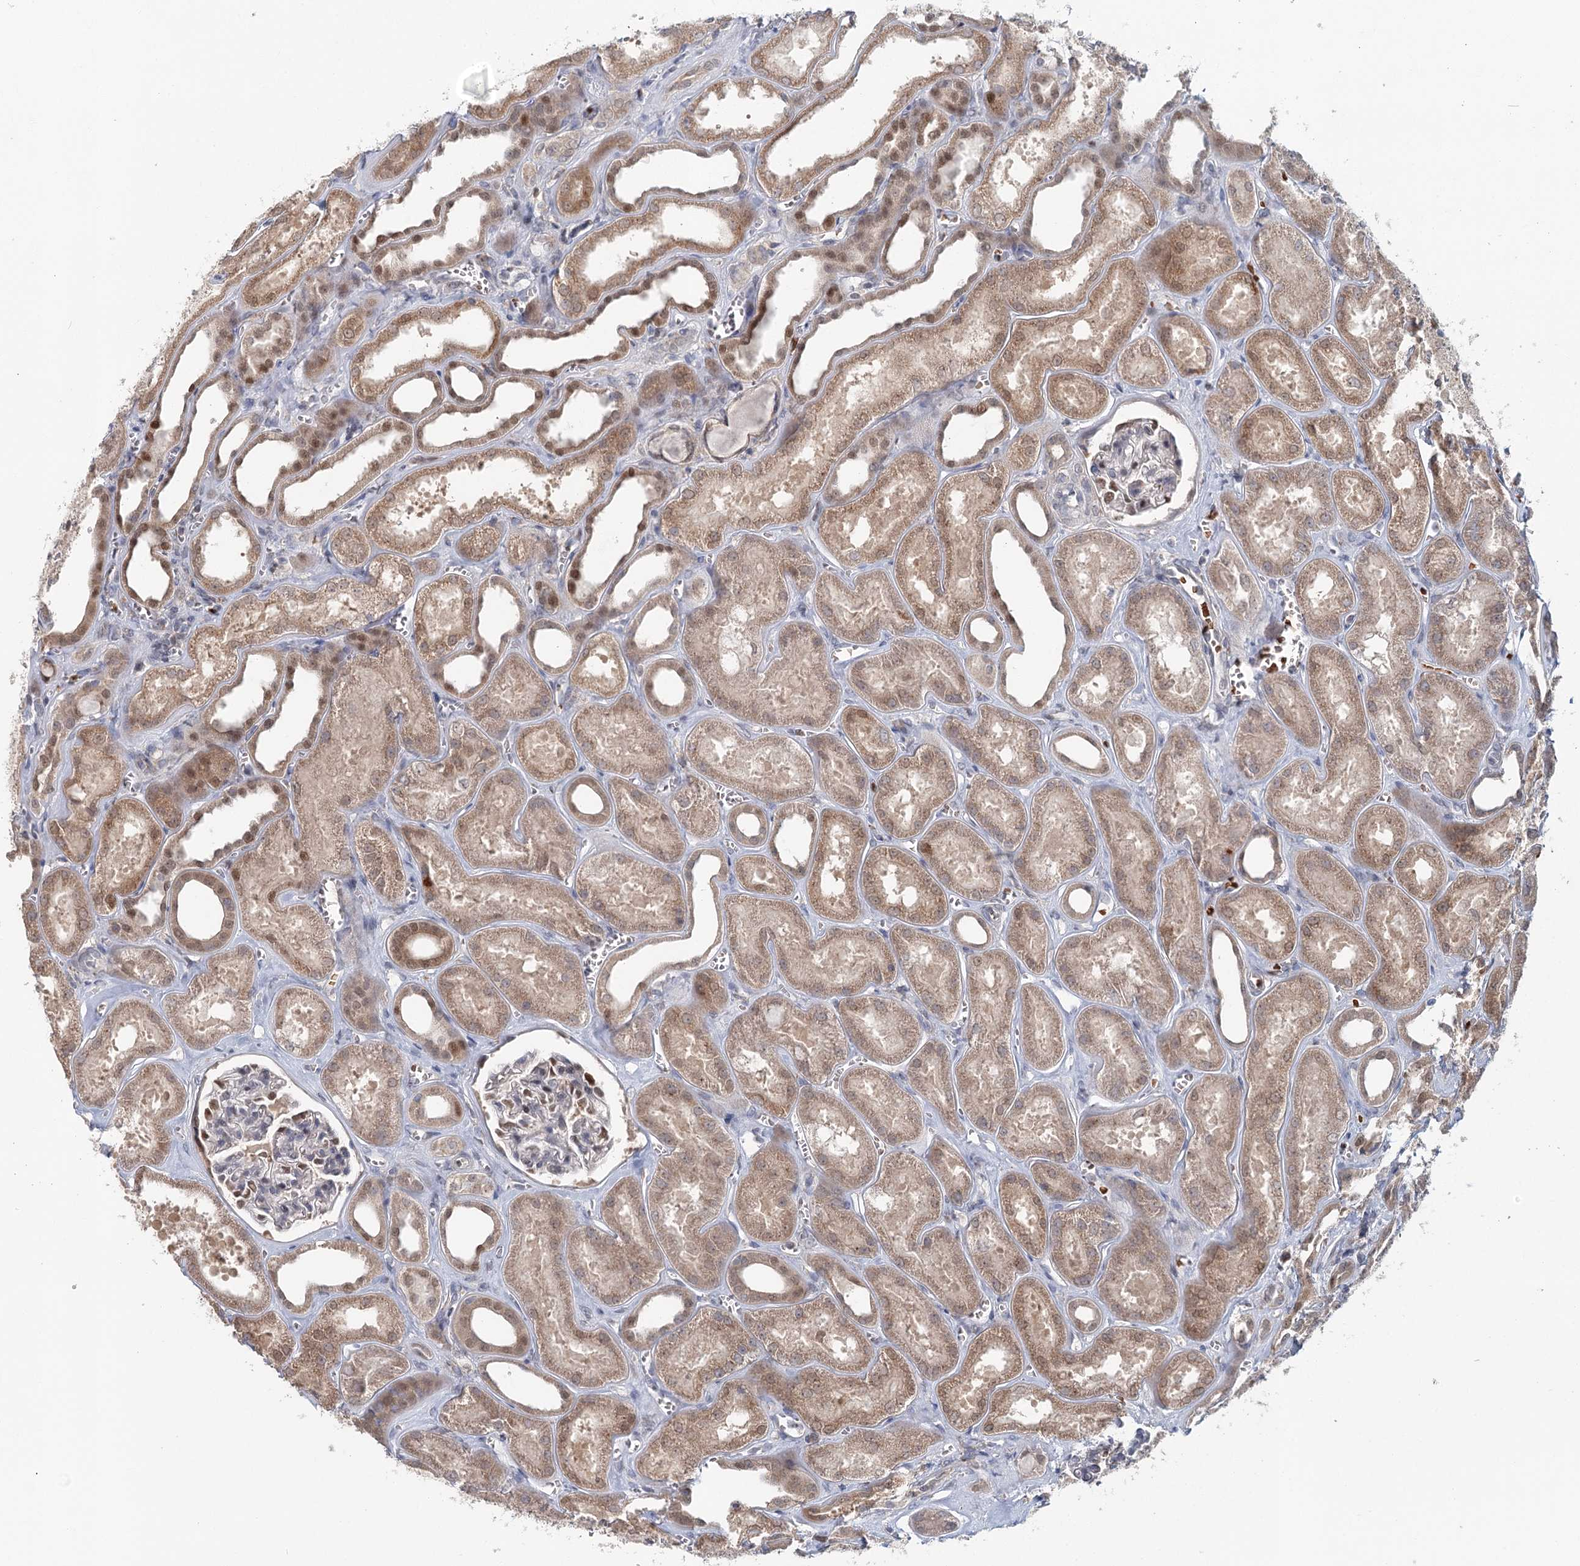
{"staining": {"intensity": "strong", "quantity": "<25%", "location": "nuclear"}, "tissue": "kidney", "cell_type": "Cells in glomeruli", "image_type": "normal", "snomed": [{"axis": "morphology", "description": "Normal tissue, NOS"}, {"axis": "morphology", "description": "Adenocarcinoma, NOS"}, {"axis": "topography", "description": "Kidney"}], "caption": "Immunohistochemical staining of unremarkable kidney displays <25% levels of strong nuclear protein positivity in about <25% of cells in glomeruli.", "gene": "ADK", "patient": {"sex": "female", "age": 68}}